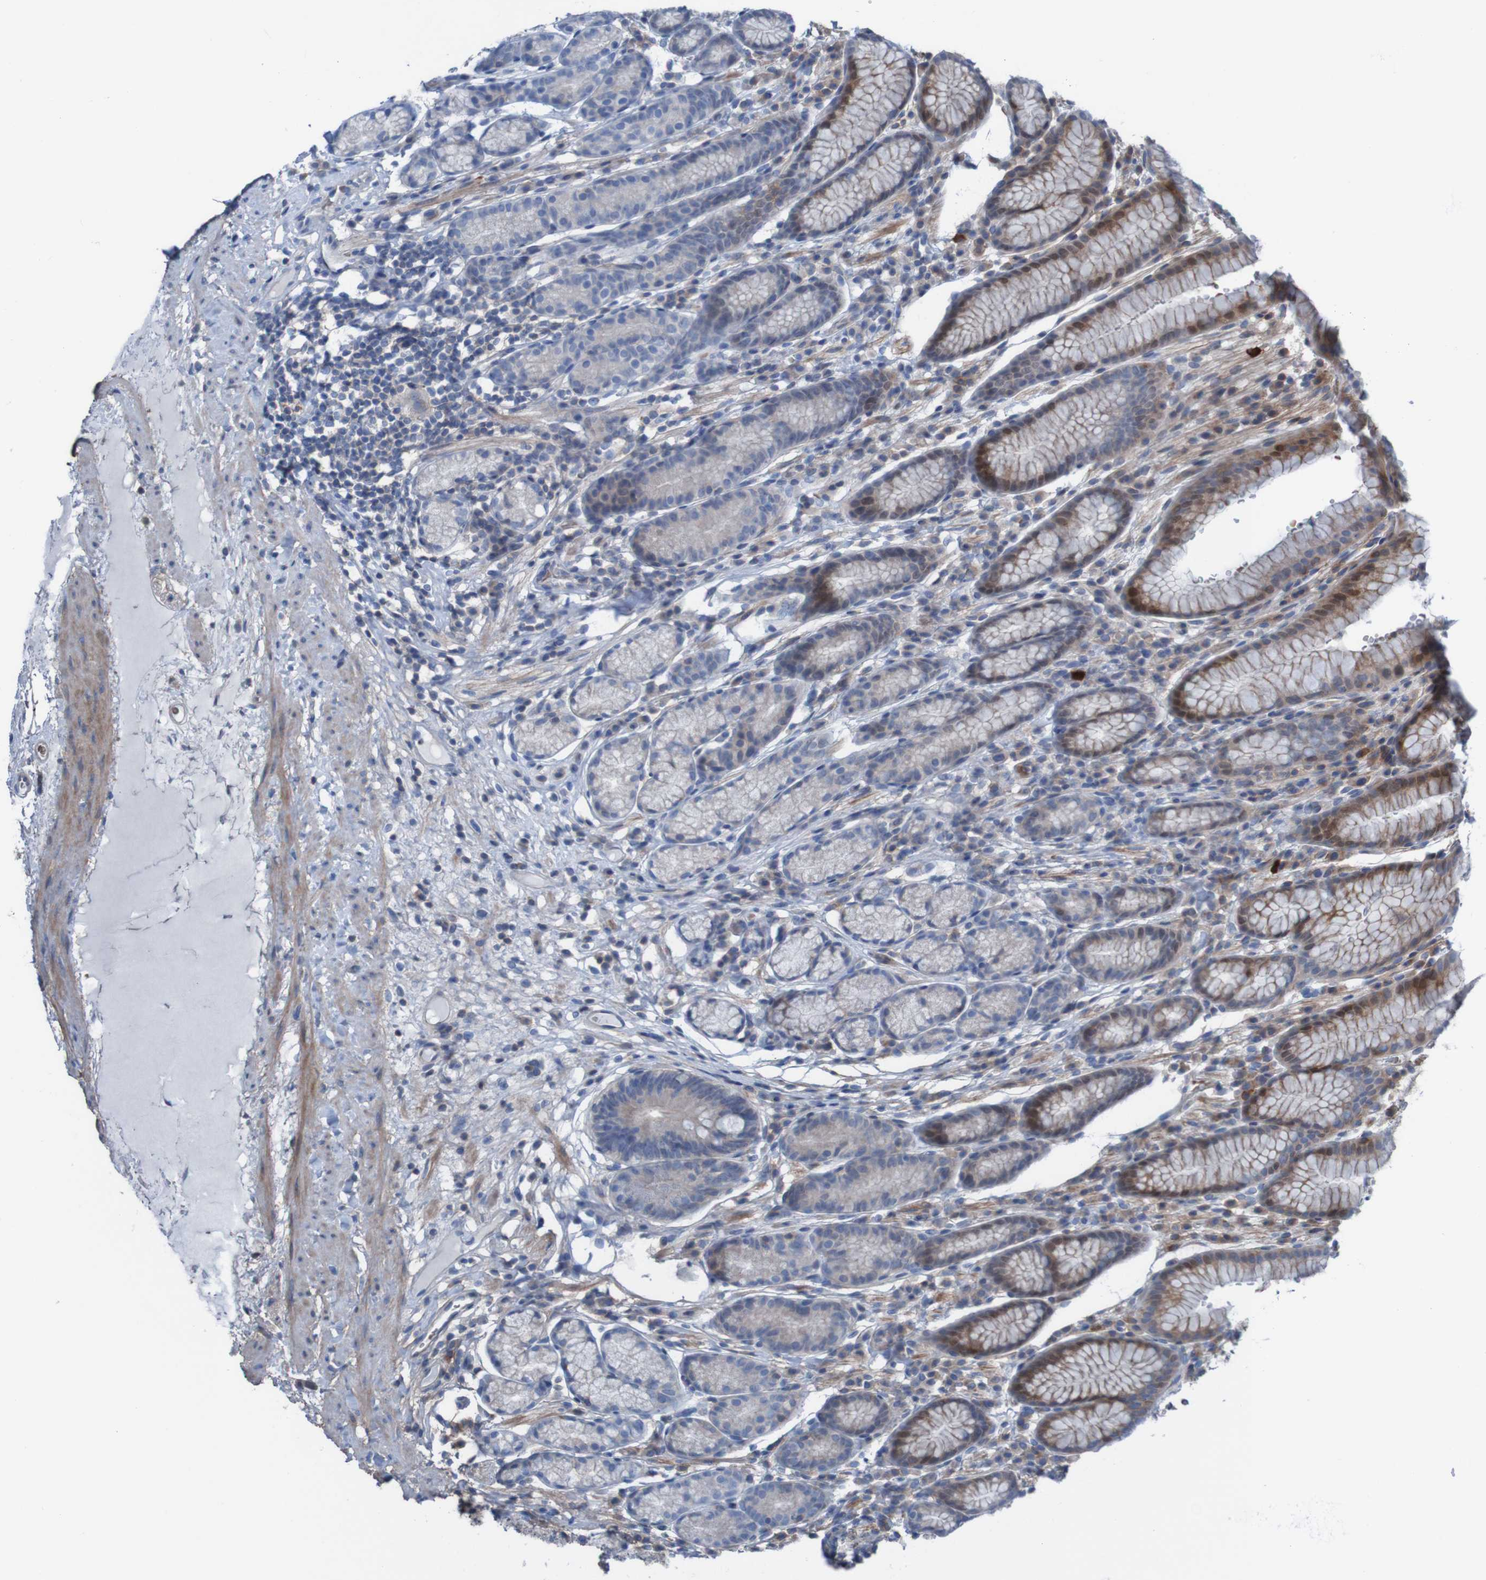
{"staining": {"intensity": "moderate", "quantity": "25%-75%", "location": "cytoplasmic/membranous,nuclear"}, "tissue": "stomach", "cell_type": "Glandular cells", "image_type": "normal", "snomed": [{"axis": "morphology", "description": "Normal tissue, NOS"}, {"axis": "topography", "description": "Stomach, lower"}], "caption": "IHC staining of benign stomach, which demonstrates medium levels of moderate cytoplasmic/membranous,nuclear expression in about 25%-75% of glandular cells indicating moderate cytoplasmic/membranous,nuclear protein positivity. The staining was performed using DAB (brown) for protein detection and nuclei were counterstained in hematoxylin (blue).", "gene": "PDGFB", "patient": {"sex": "male", "age": 52}}